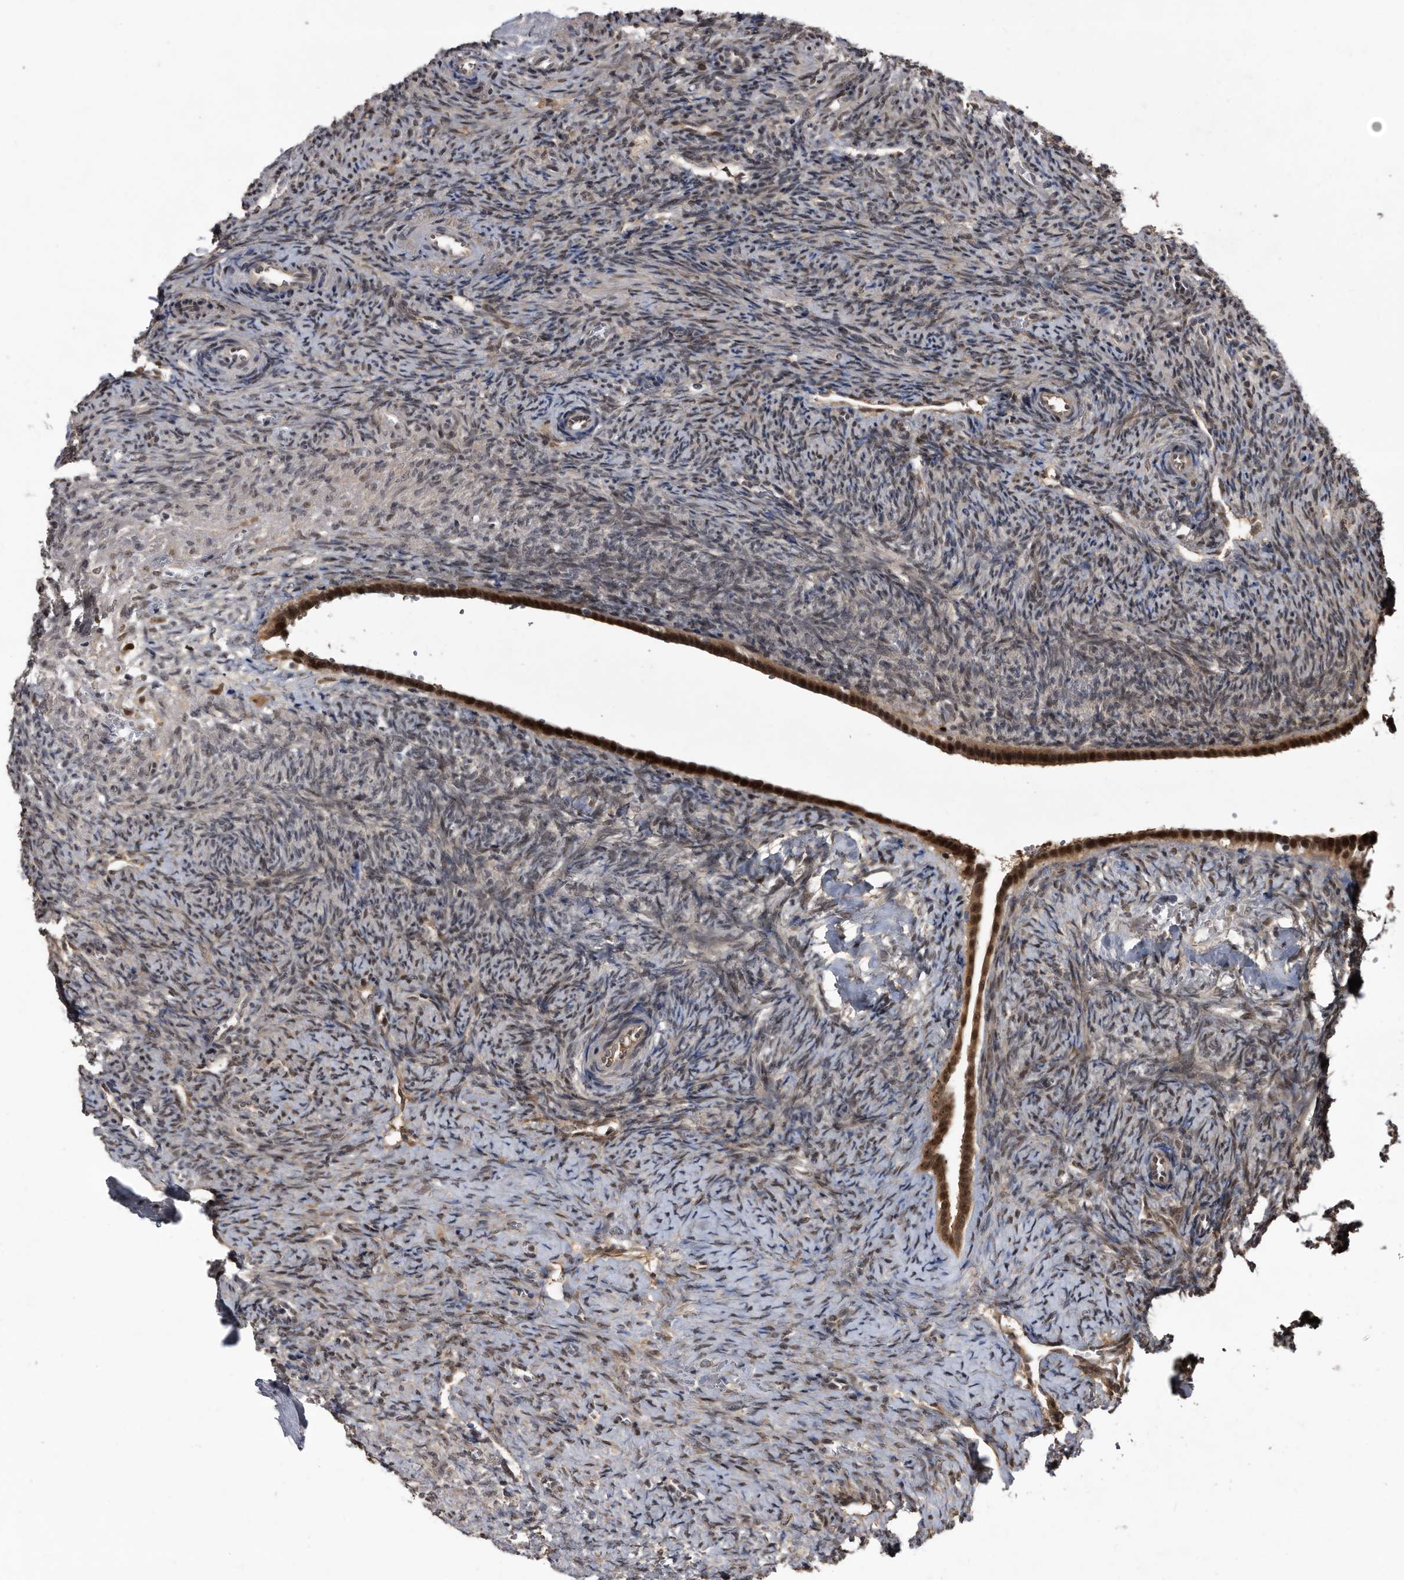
{"staining": {"intensity": "weak", "quantity": "<25%", "location": "nuclear"}, "tissue": "ovary", "cell_type": "Ovarian stroma cells", "image_type": "normal", "snomed": [{"axis": "morphology", "description": "Normal tissue, NOS"}, {"axis": "topography", "description": "Ovary"}], "caption": "Immunohistochemistry photomicrograph of normal ovary: ovary stained with DAB (3,3'-diaminobenzidine) exhibits no significant protein expression in ovarian stroma cells. (Immunohistochemistry, brightfield microscopy, high magnification).", "gene": "RAD23B", "patient": {"sex": "female", "age": 41}}